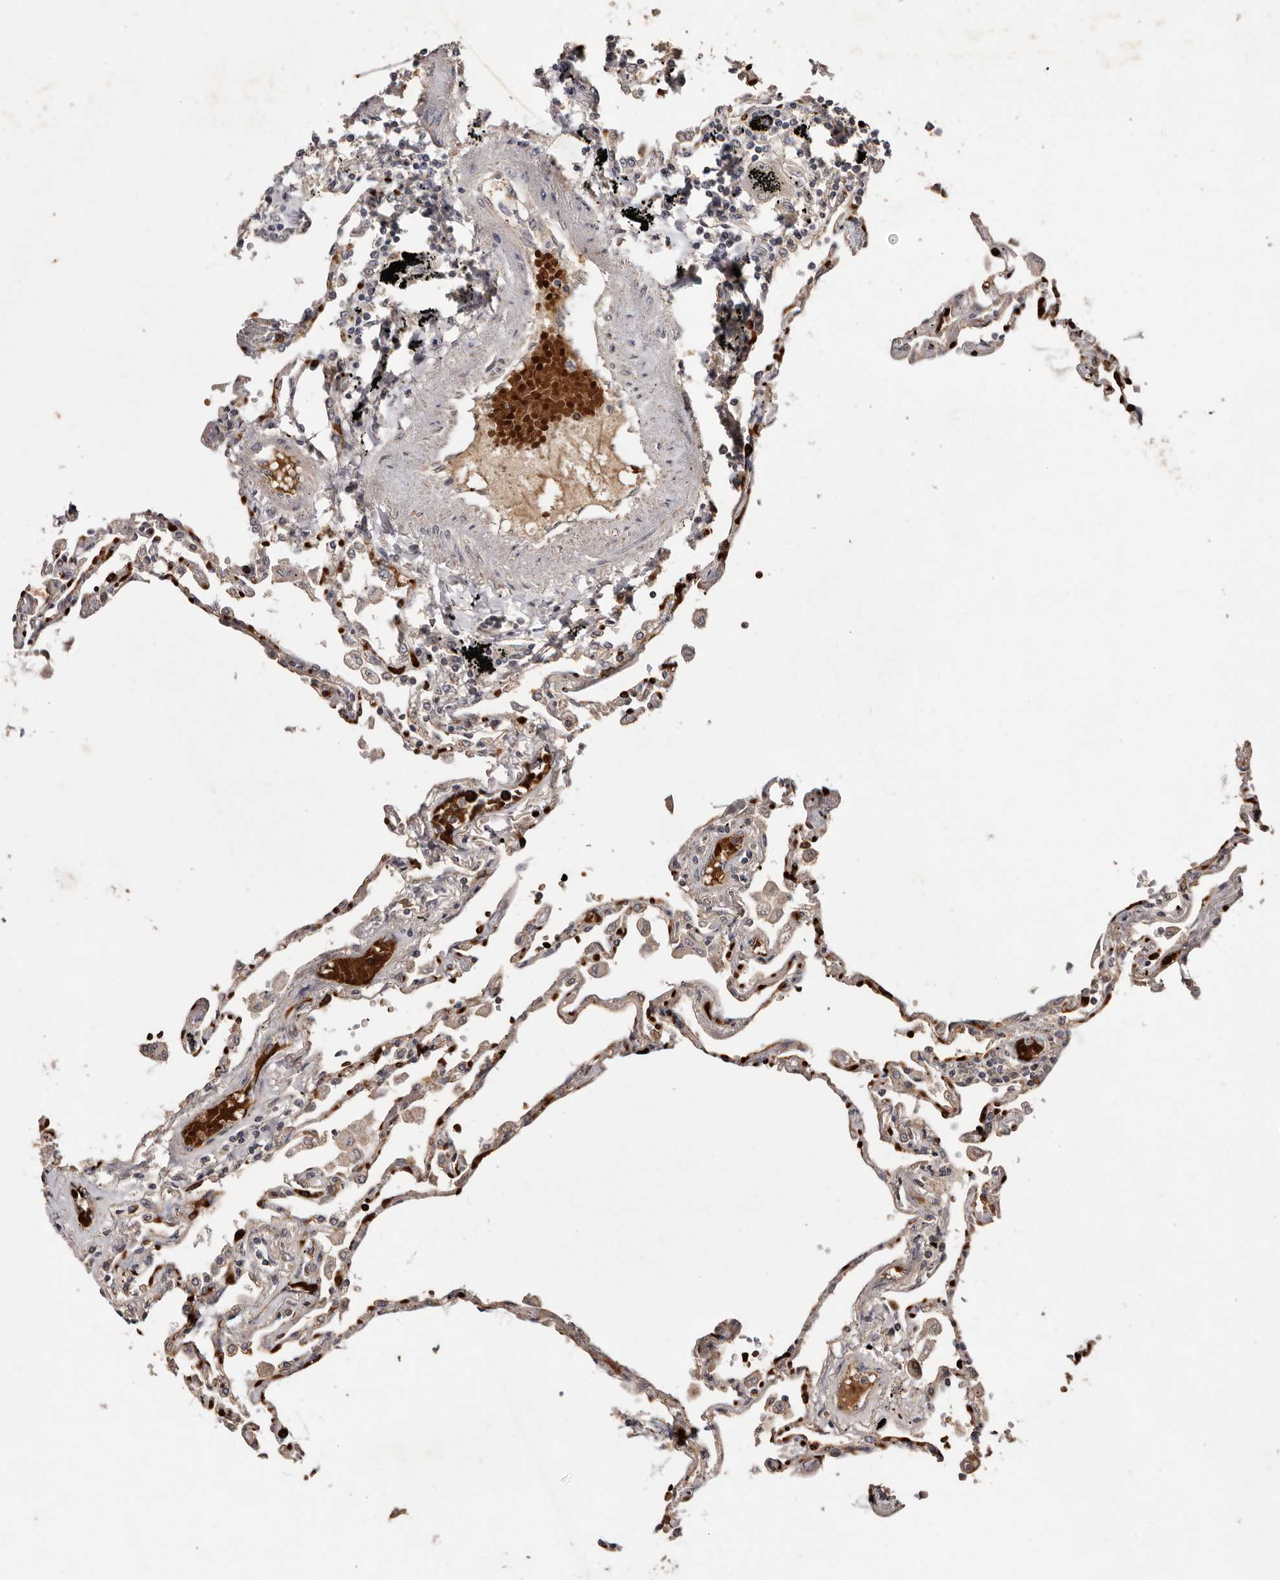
{"staining": {"intensity": "weak", "quantity": ">75%", "location": "cytoplasmic/membranous"}, "tissue": "lung", "cell_type": "Alveolar cells", "image_type": "normal", "snomed": [{"axis": "morphology", "description": "Normal tissue, NOS"}, {"axis": "topography", "description": "Lung"}], "caption": "Immunohistochemical staining of normal human lung shows >75% levels of weak cytoplasmic/membranous protein expression in about >75% of alveolar cells. The protein is stained brown, and the nuclei are stained in blue (DAB (3,3'-diaminobenzidine) IHC with brightfield microscopy, high magnification).", "gene": "GRAMD2A", "patient": {"sex": "female", "age": 67}}